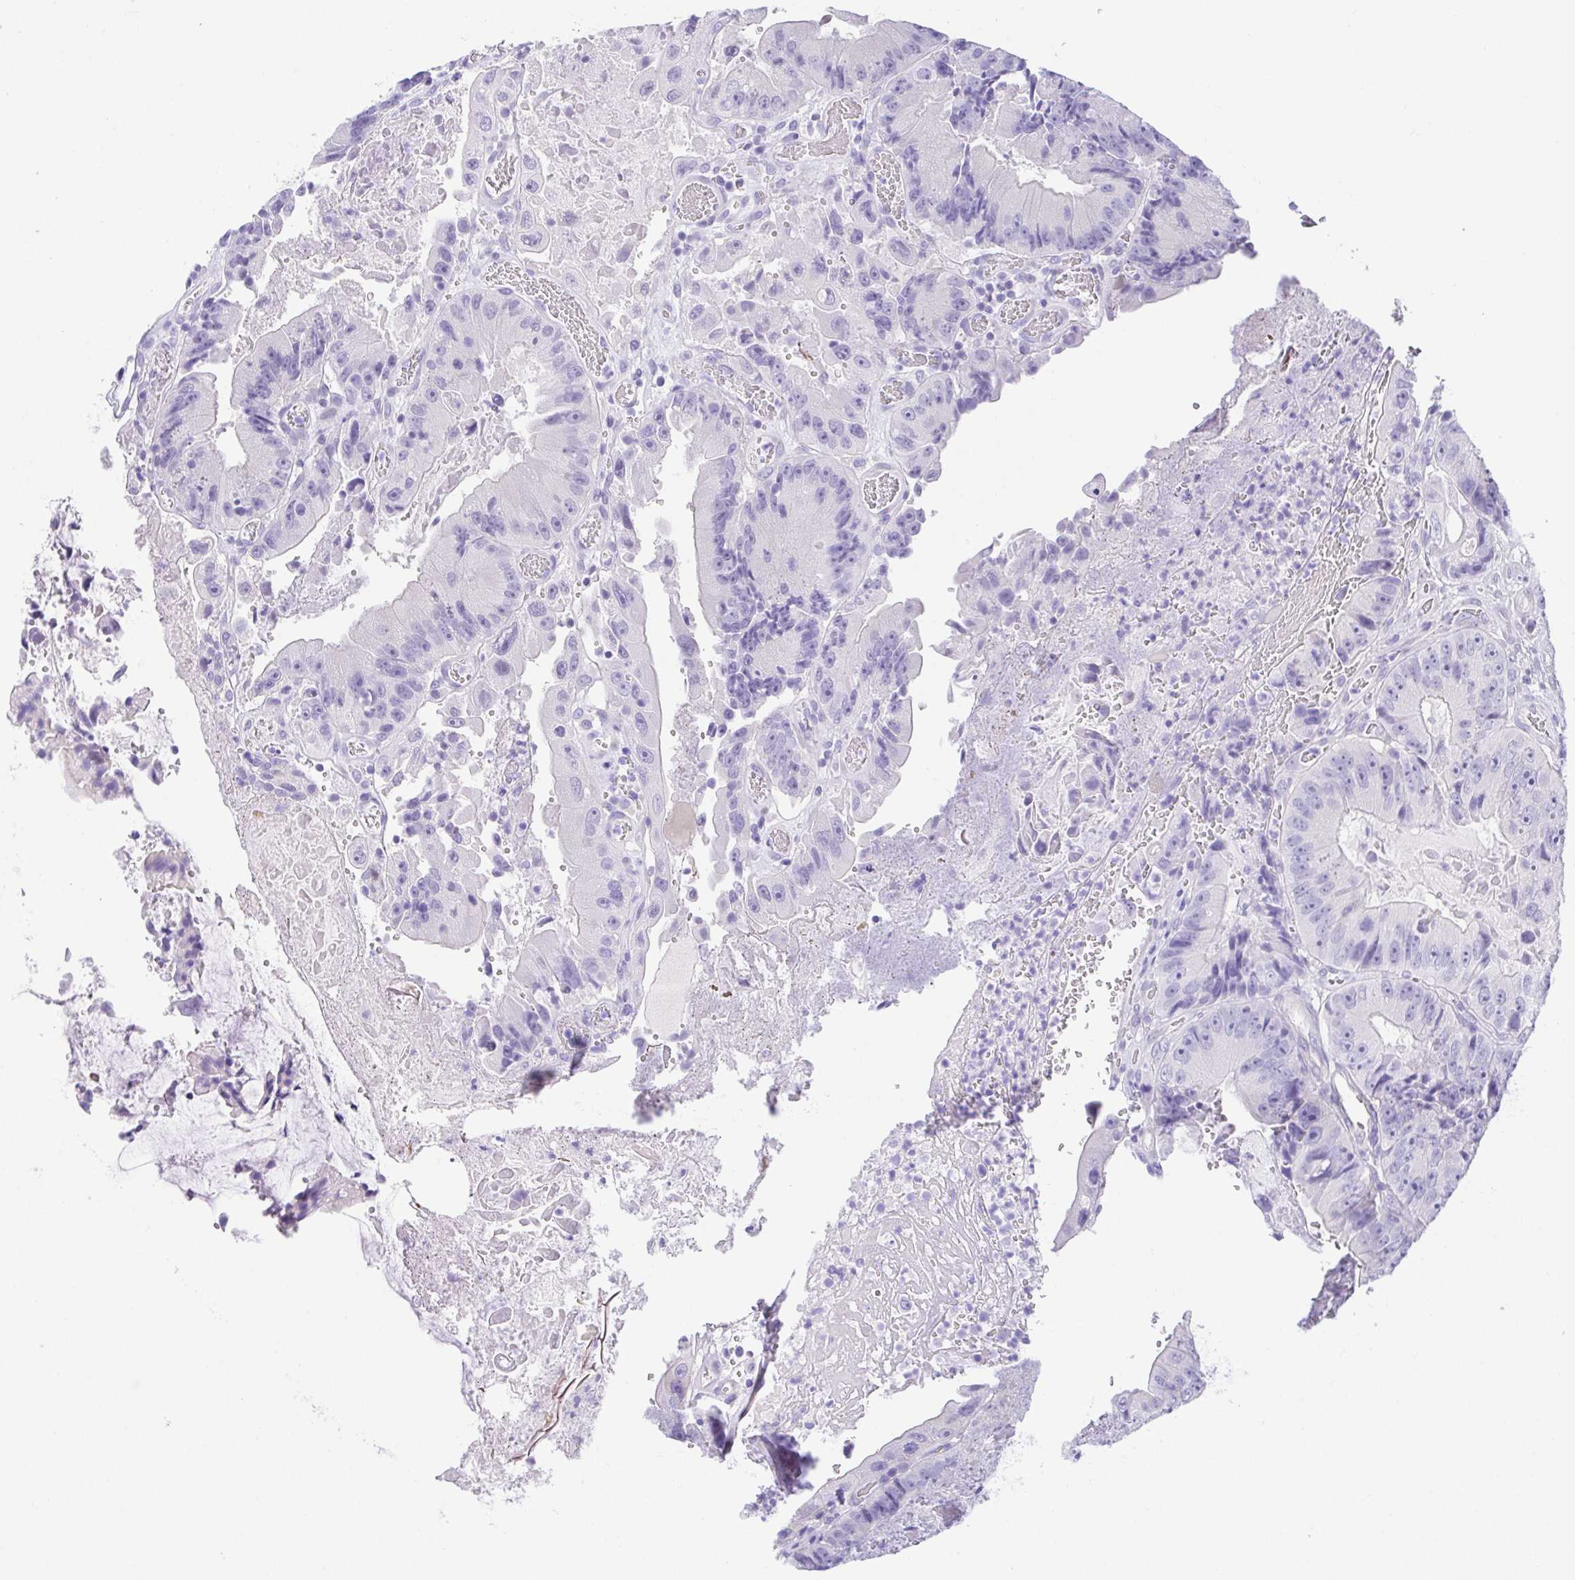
{"staining": {"intensity": "negative", "quantity": "none", "location": "none"}, "tissue": "colorectal cancer", "cell_type": "Tumor cells", "image_type": "cancer", "snomed": [{"axis": "morphology", "description": "Adenocarcinoma, NOS"}, {"axis": "topography", "description": "Colon"}], "caption": "There is no significant positivity in tumor cells of adenocarcinoma (colorectal). Brightfield microscopy of IHC stained with DAB (3,3'-diaminobenzidine) (brown) and hematoxylin (blue), captured at high magnification.", "gene": "LUZP4", "patient": {"sex": "female", "age": 86}}